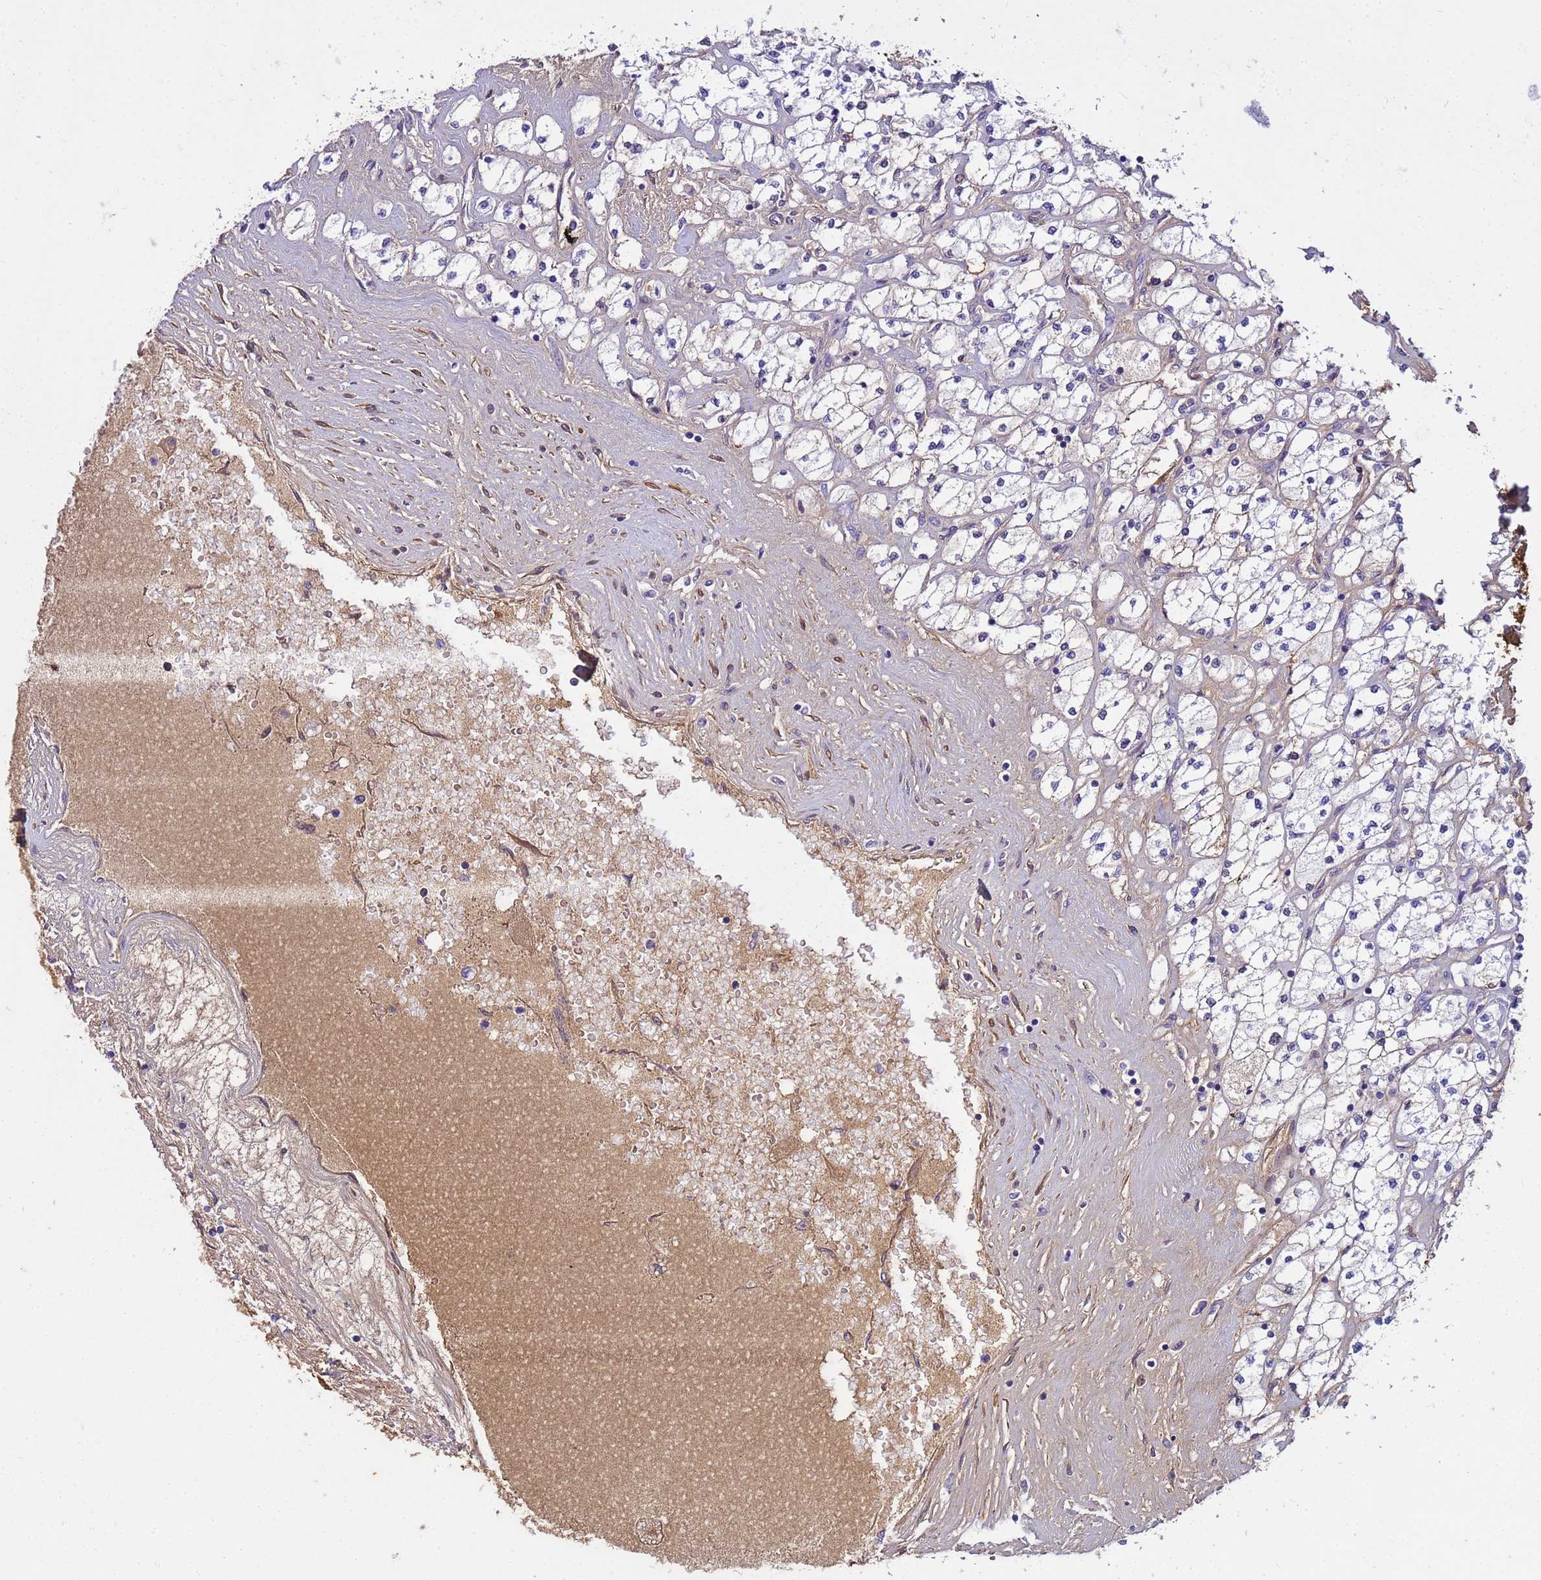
{"staining": {"intensity": "moderate", "quantity": "<25%", "location": "cytoplasmic/membranous"}, "tissue": "renal cancer", "cell_type": "Tumor cells", "image_type": "cancer", "snomed": [{"axis": "morphology", "description": "Adenocarcinoma, NOS"}, {"axis": "topography", "description": "Kidney"}], "caption": "Immunohistochemistry (DAB (3,3'-diaminobenzidine)) staining of human adenocarcinoma (renal) shows moderate cytoplasmic/membranous protein expression in about <25% of tumor cells. The staining was performed using DAB to visualize the protein expression in brown, while the nuclei were stained in blue with hematoxylin (Magnification: 20x).", "gene": "P2RX7", "patient": {"sex": "male", "age": 80}}